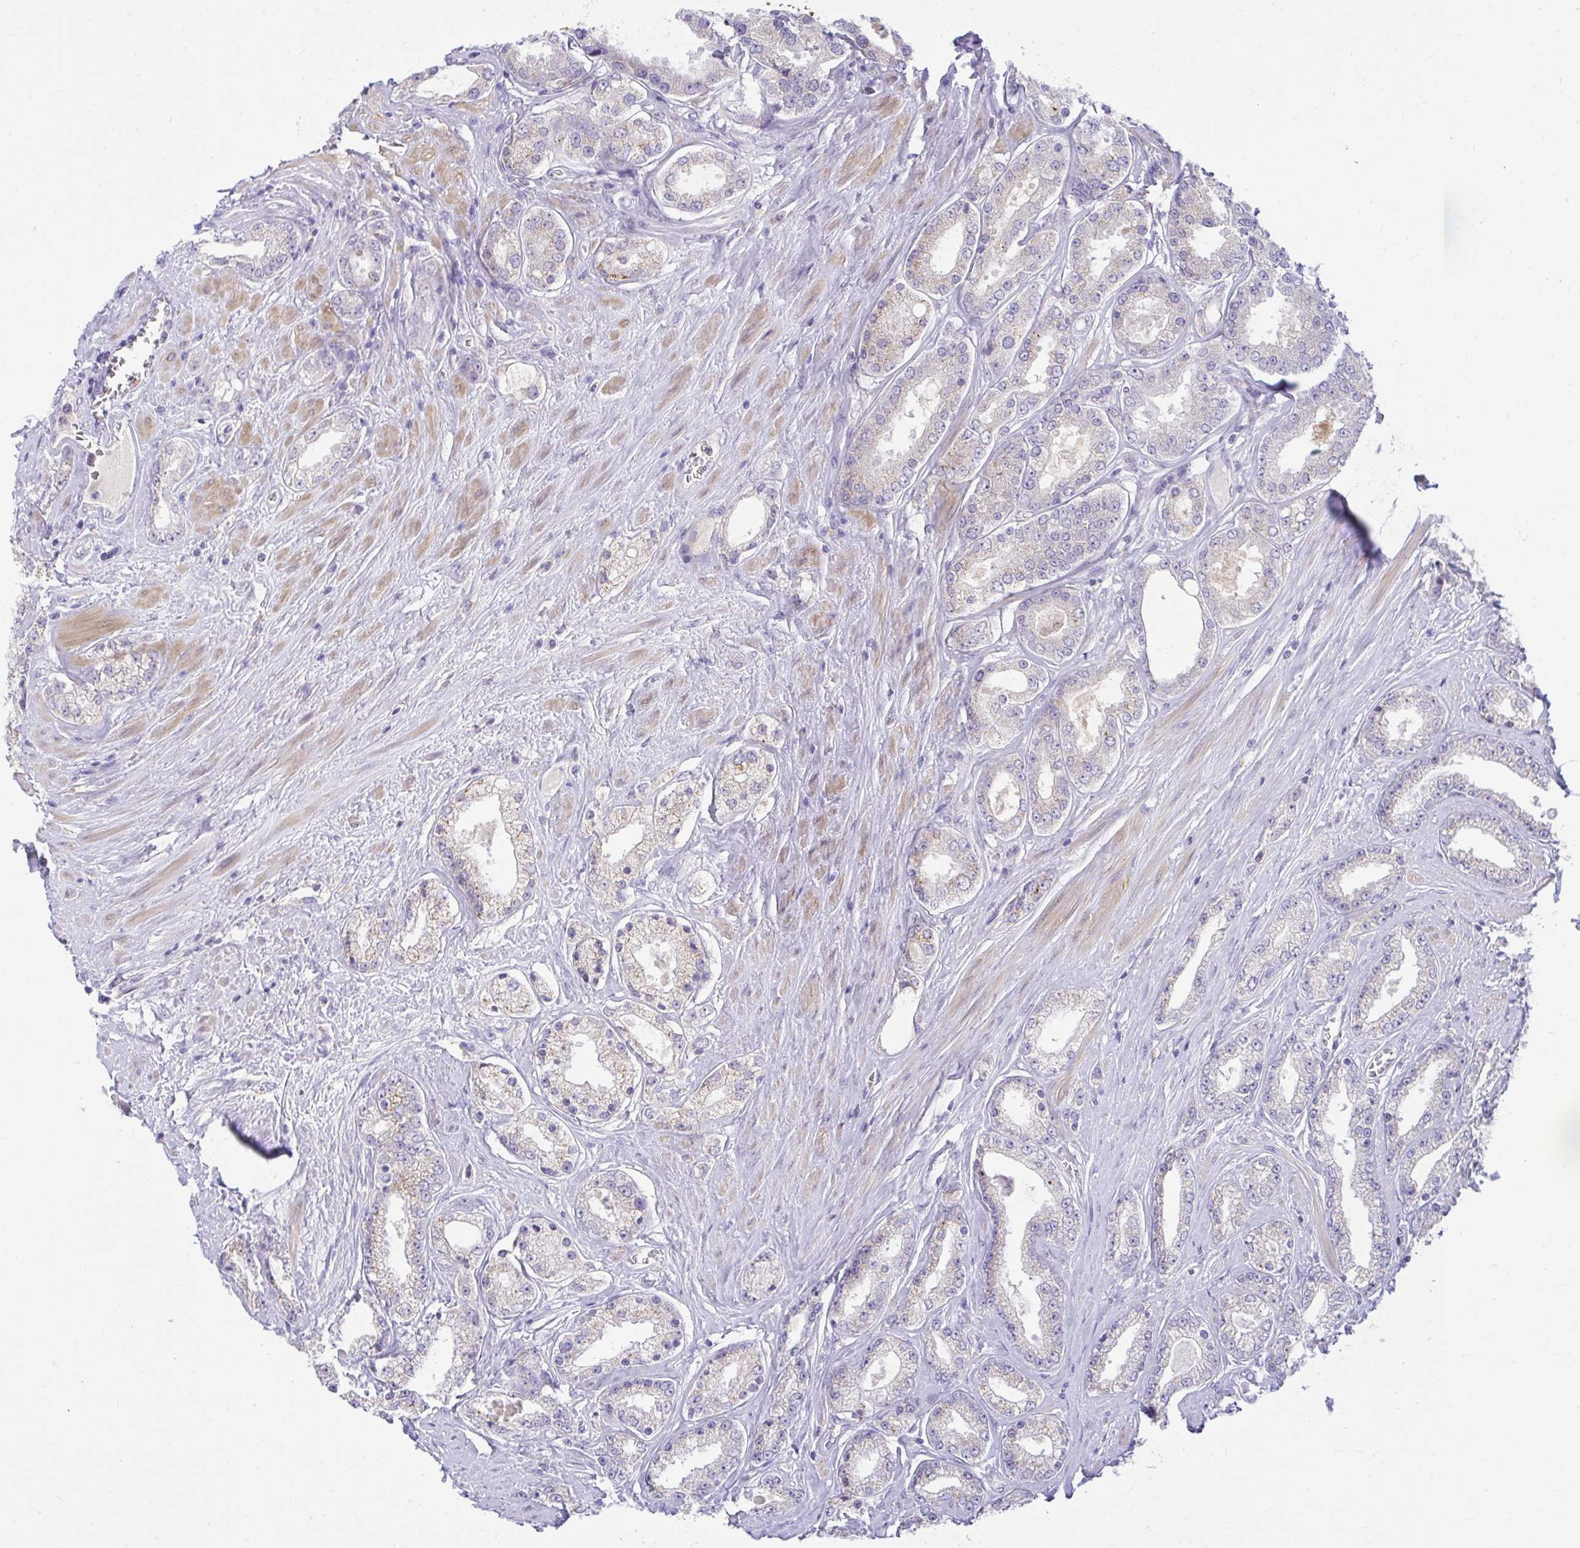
{"staining": {"intensity": "negative", "quantity": "none", "location": "none"}, "tissue": "prostate cancer", "cell_type": "Tumor cells", "image_type": "cancer", "snomed": [{"axis": "morphology", "description": "Adenocarcinoma, High grade"}, {"axis": "topography", "description": "Prostate"}], "caption": "DAB immunohistochemical staining of human prostate high-grade adenocarcinoma demonstrates no significant positivity in tumor cells. (Immunohistochemistry (ihc), brightfield microscopy, high magnification).", "gene": "PKN3", "patient": {"sex": "male", "age": 66}}